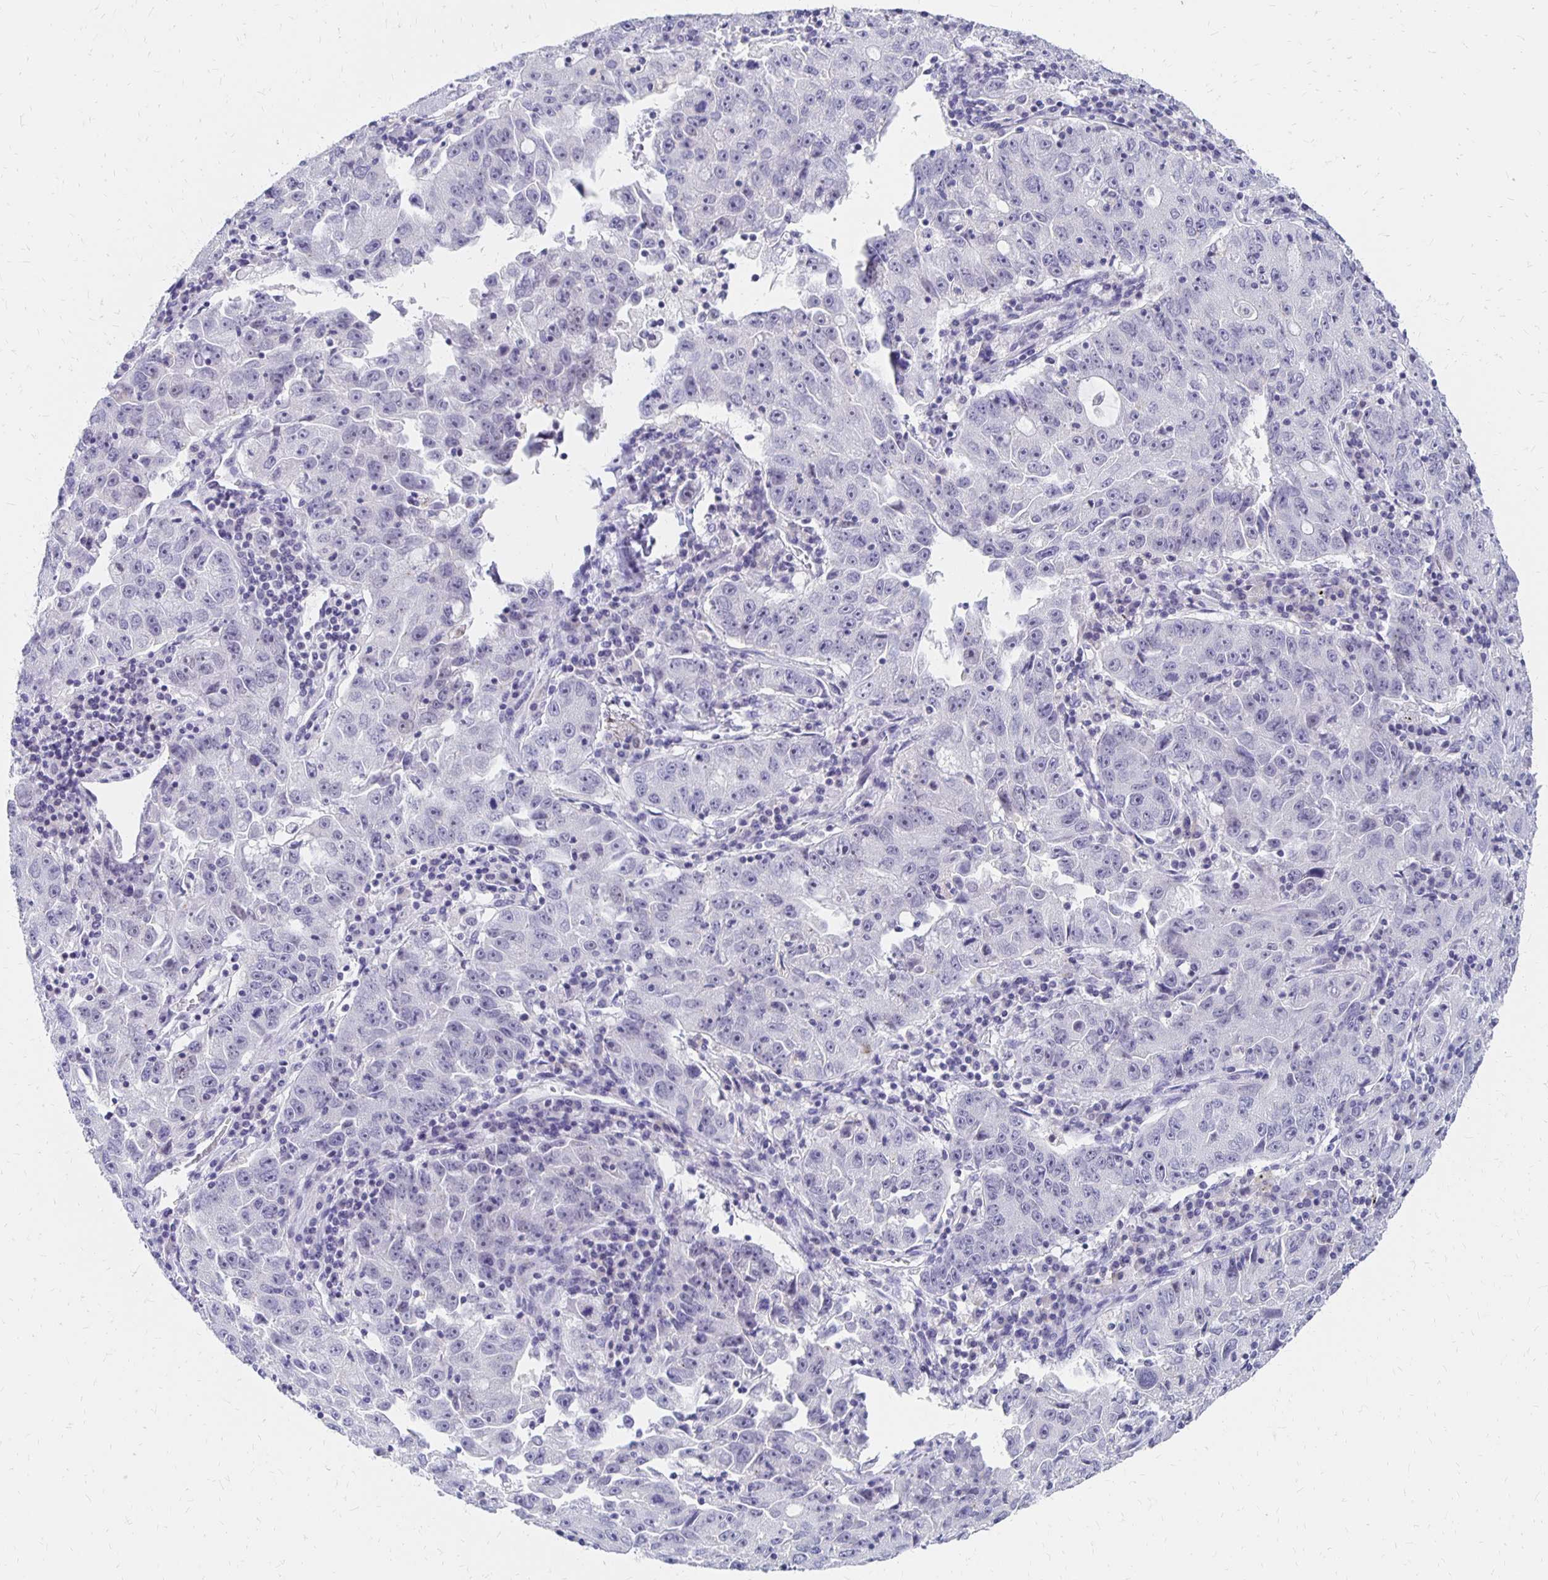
{"staining": {"intensity": "negative", "quantity": "none", "location": "none"}, "tissue": "lung cancer", "cell_type": "Tumor cells", "image_type": "cancer", "snomed": [{"axis": "morphology", "description": "Normal morphology"}, {"axis": "morphology", "description": "Adenocarcinoma, NOS"}, {"axis": "topography", "description": "Lymph node"}, {"axis": "topography", "description": "Lung"}], "caption": "Tumor cells are negative for brown protein staining in lung cancer (adenocarcinoma). (DAB IHC, high magnification).", "gene": "SYT2", "patient": {"sex": "female", "age": 57}}